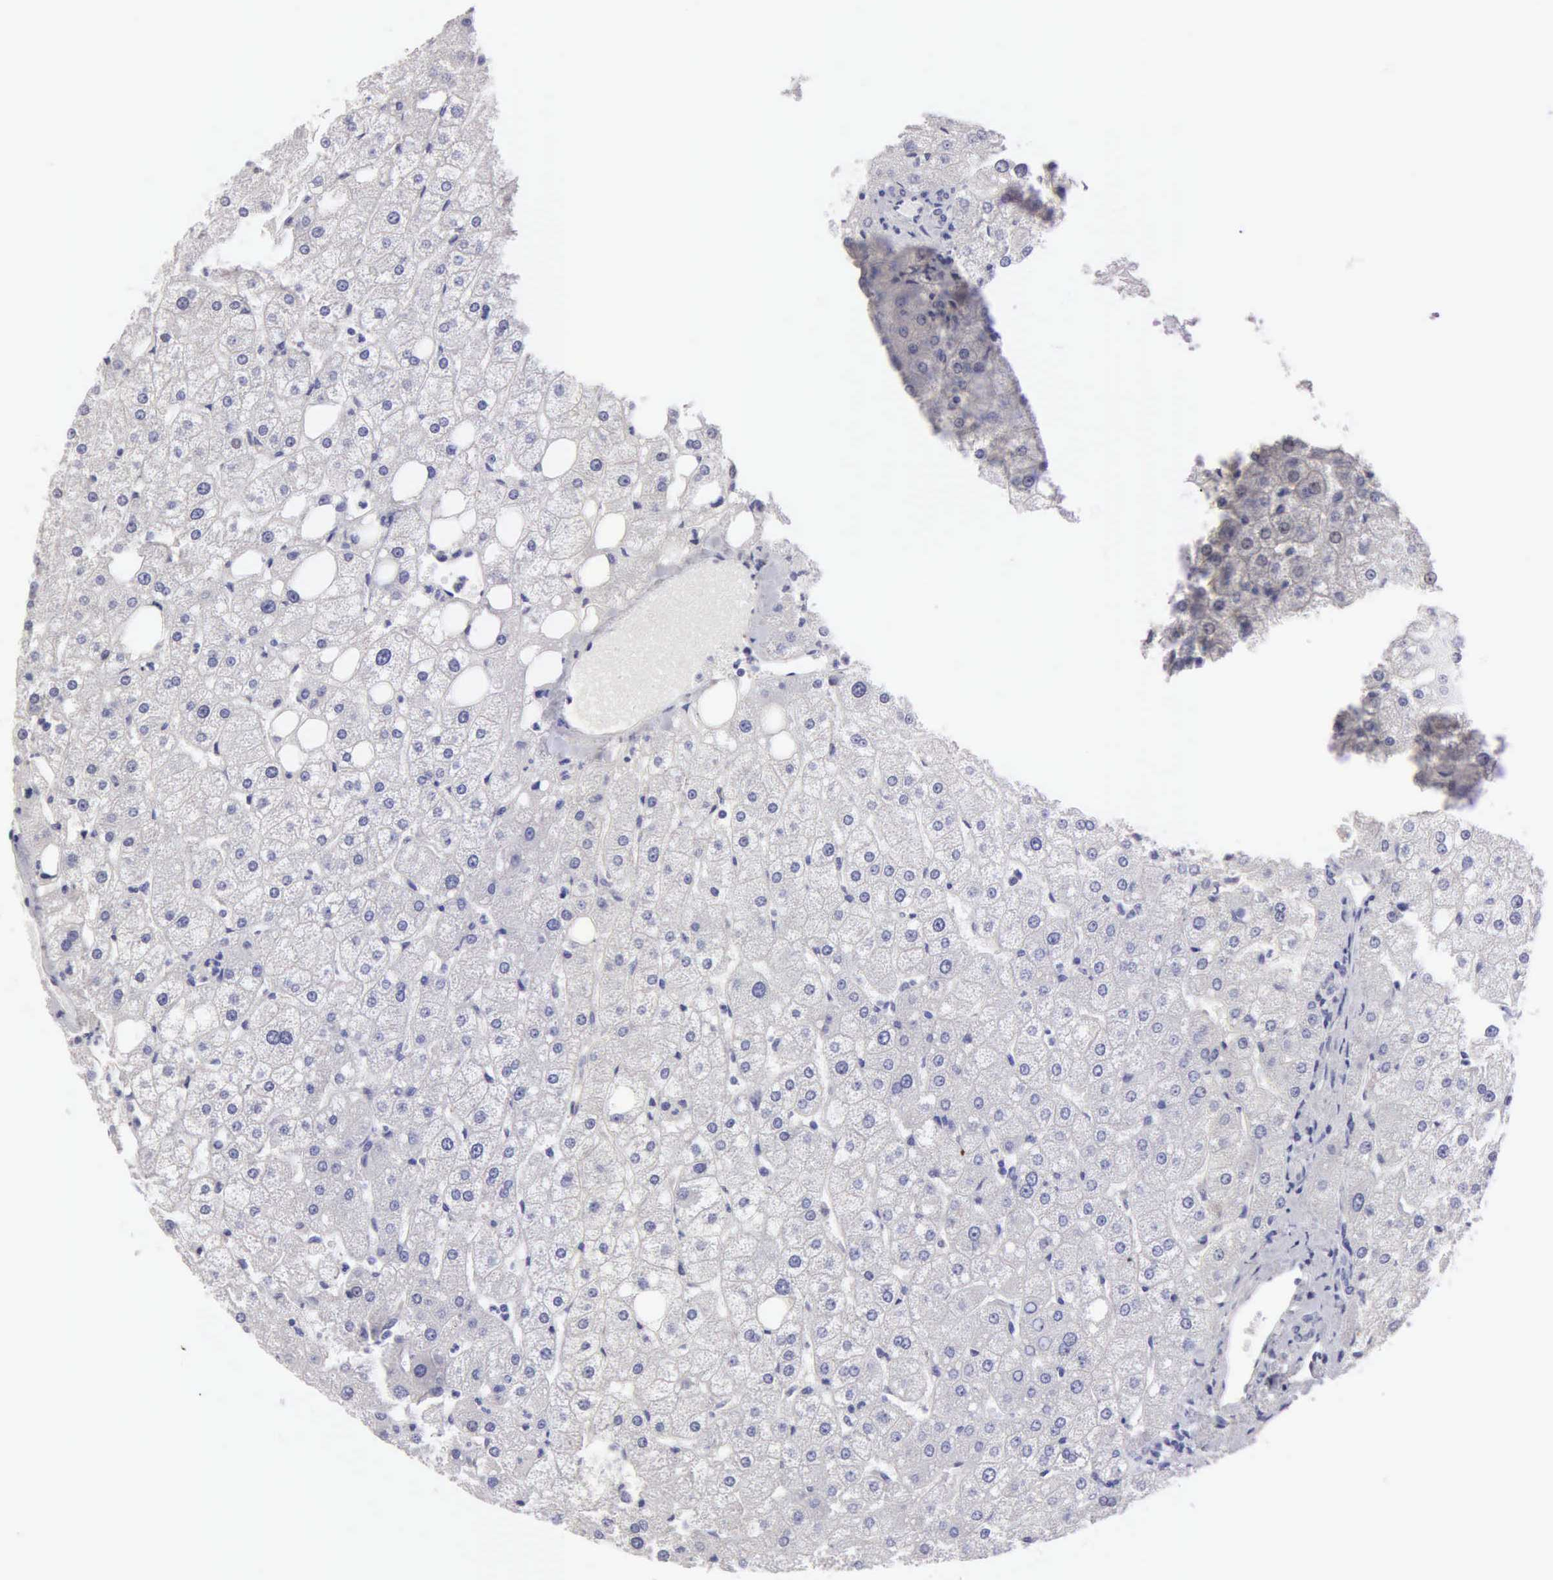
{"staining": {"intensity": "negative", "quantity": "none", "location": "none"}, "tissue": "liver", "cell_type": "Cholangiocytes", "image_type": "normal", "snomed": [{"axis": "morphology", "description": "Normal tissue, NOS"}, {"axis": "topography", "description": "Liver"}], "caption": "Liver was stained to show a protein in brown. There is no significant expression in cholangiocytes.", "gene": "APP", "patient": {"sex": "male", "age": 35}}